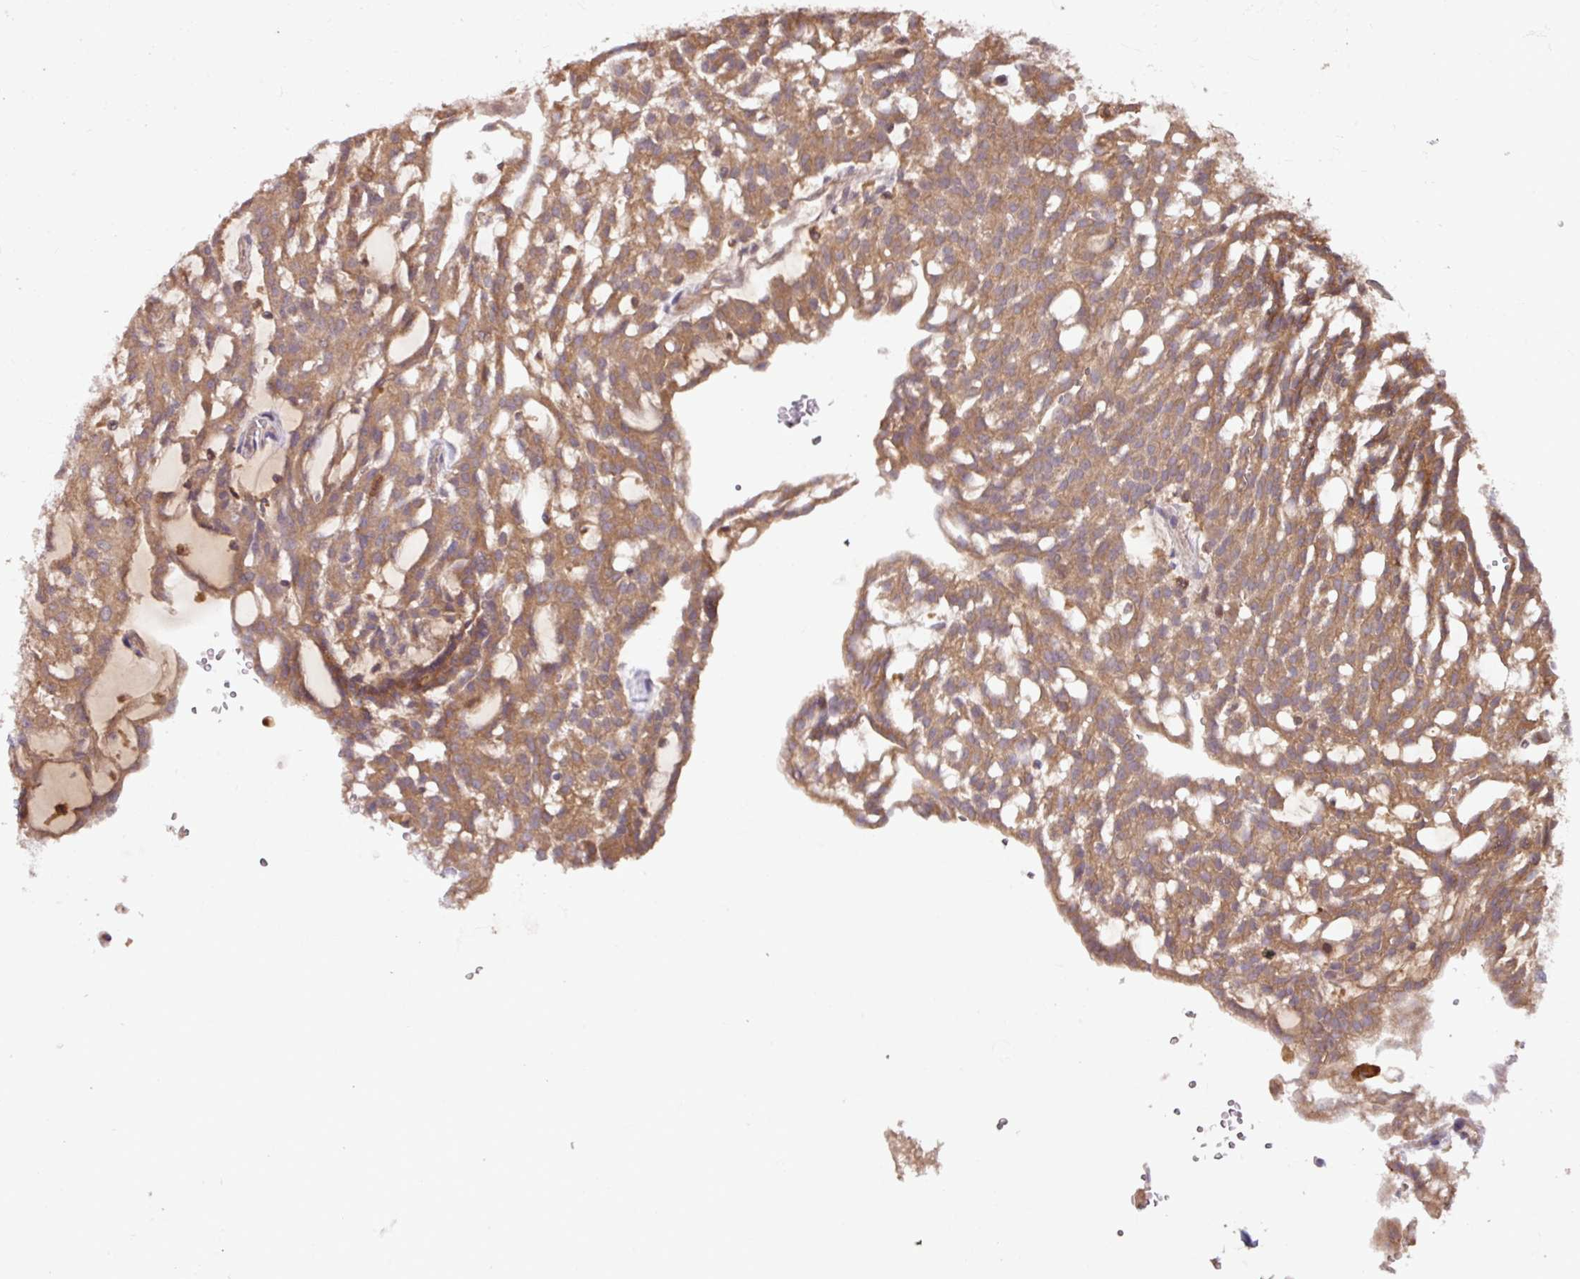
{"staining": {"intensity": "moderate", "quantity": ">75%", "location": "cytoplasmic/membranous"}, "tissue": "renal cancer", "cell_type": "Tumor cells", "image_type": "cancer", "snomed": [{"axis": "morphology", "description": "Adenocarcinoma, NOS"}, {"axis": "topography", "description": "Kidney"}], "caption": "Immunohistochemistry (IHC) of human renal adenocarcinoma reveals medium levels of moderate cytoplasmic/membranous positivity in about >75% of tumor cells. The staining is performed using DAB (3,3'-diaminobenzidine) brown chromogen to label protein expression. The nuclei are counter-stained blue using hematoxylin.", "gene": "GNPDA1", "patient": {"sex": "male", "age": 63}}